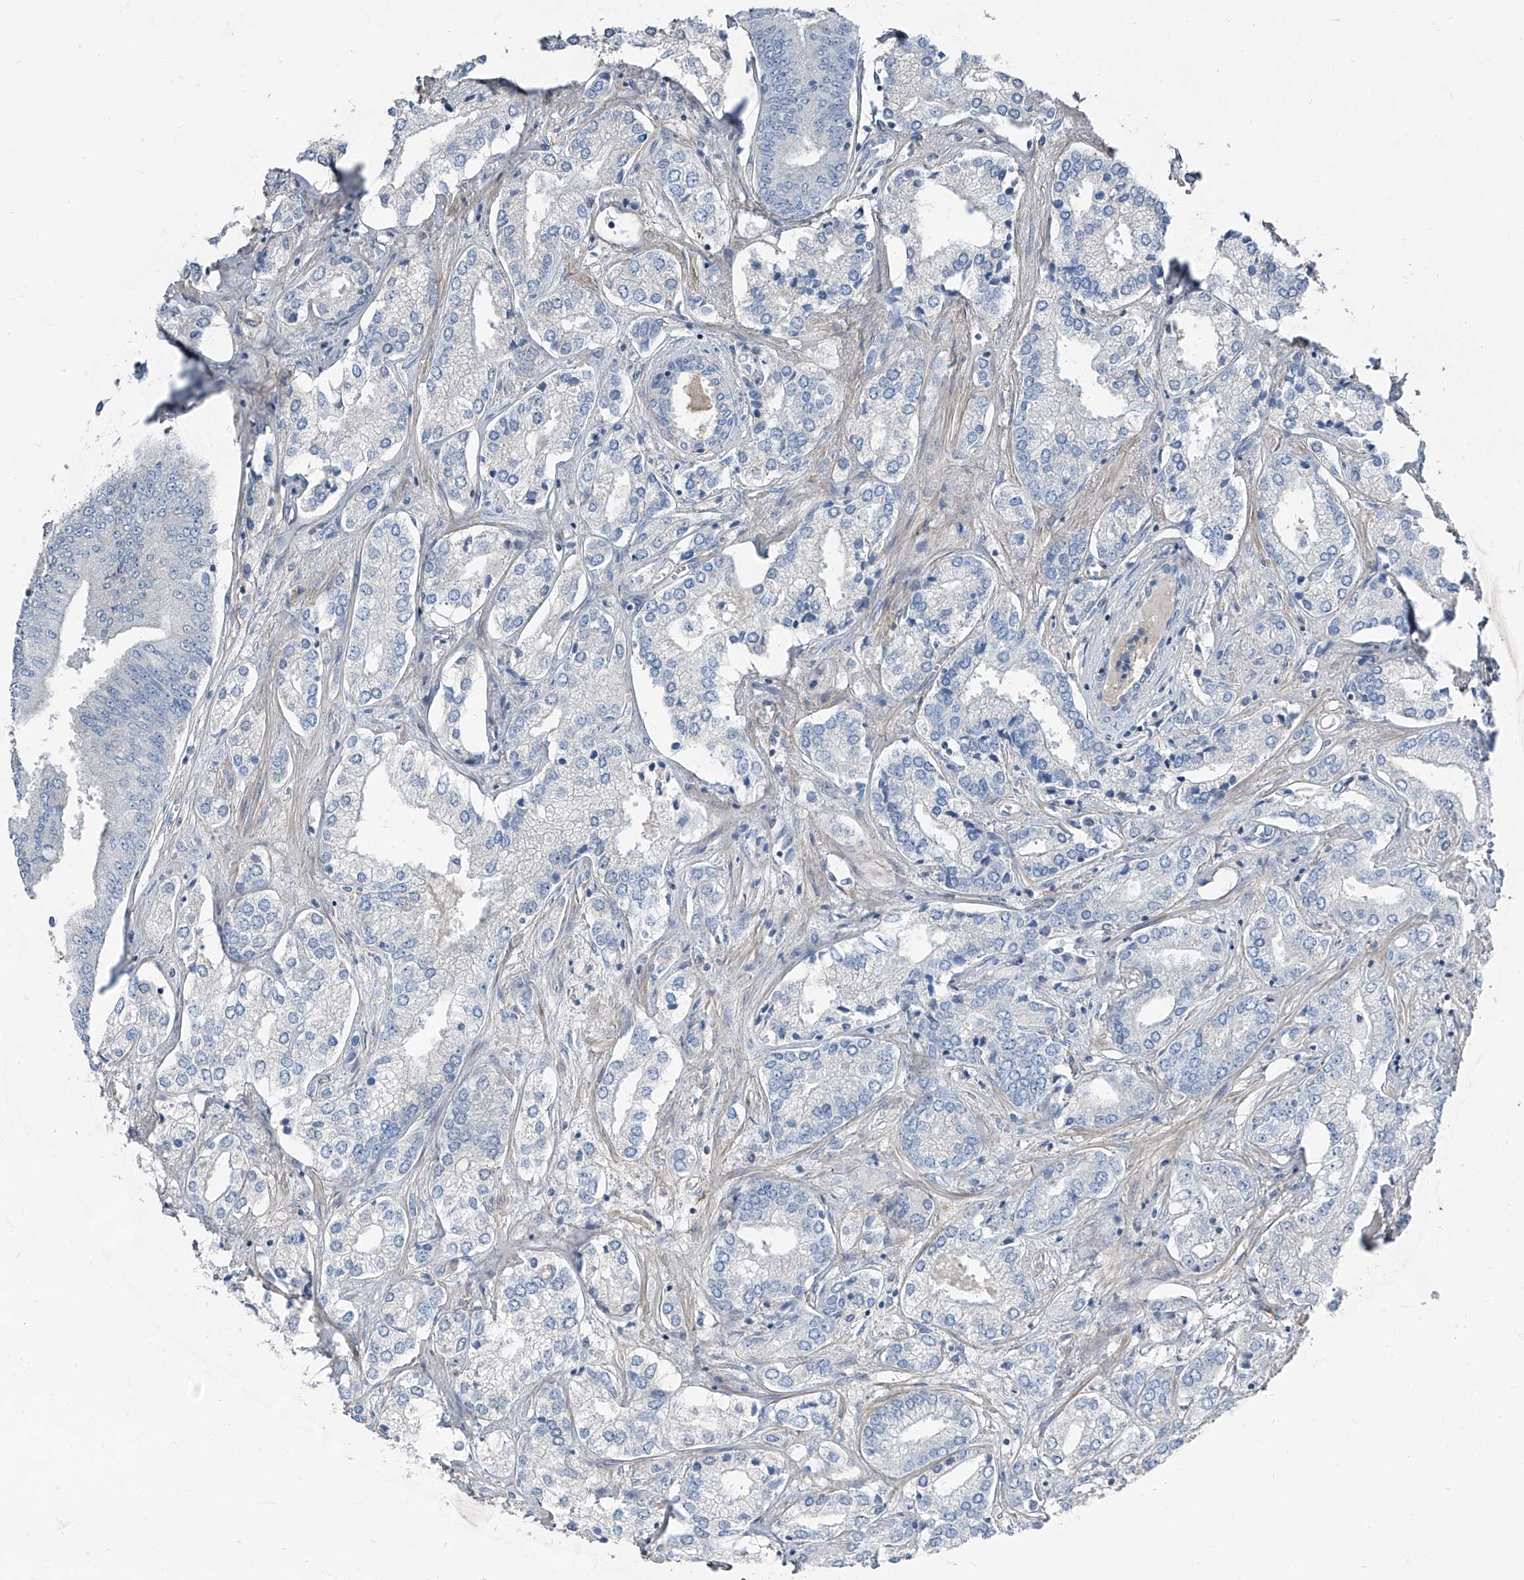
{"staining": {"intensity": "negative", "quantity": "none", "location": "none"}, "tissue": "prostate cancer", "cell_type": "Tumor cells", "image_type": "cancer", "snomed": [{"axis": "morphology", "description": "Adenocarcinoma, High grade"}, {"axis": "topography", "description": "Prostate"}], "caption": "The image shows no significant staining in tumor cells of prostate high-grade adenocarcinoma. Nuclei are stained in blue.", "gene": "HOXA3", "patient": {"sex": "male", "age": 66}}